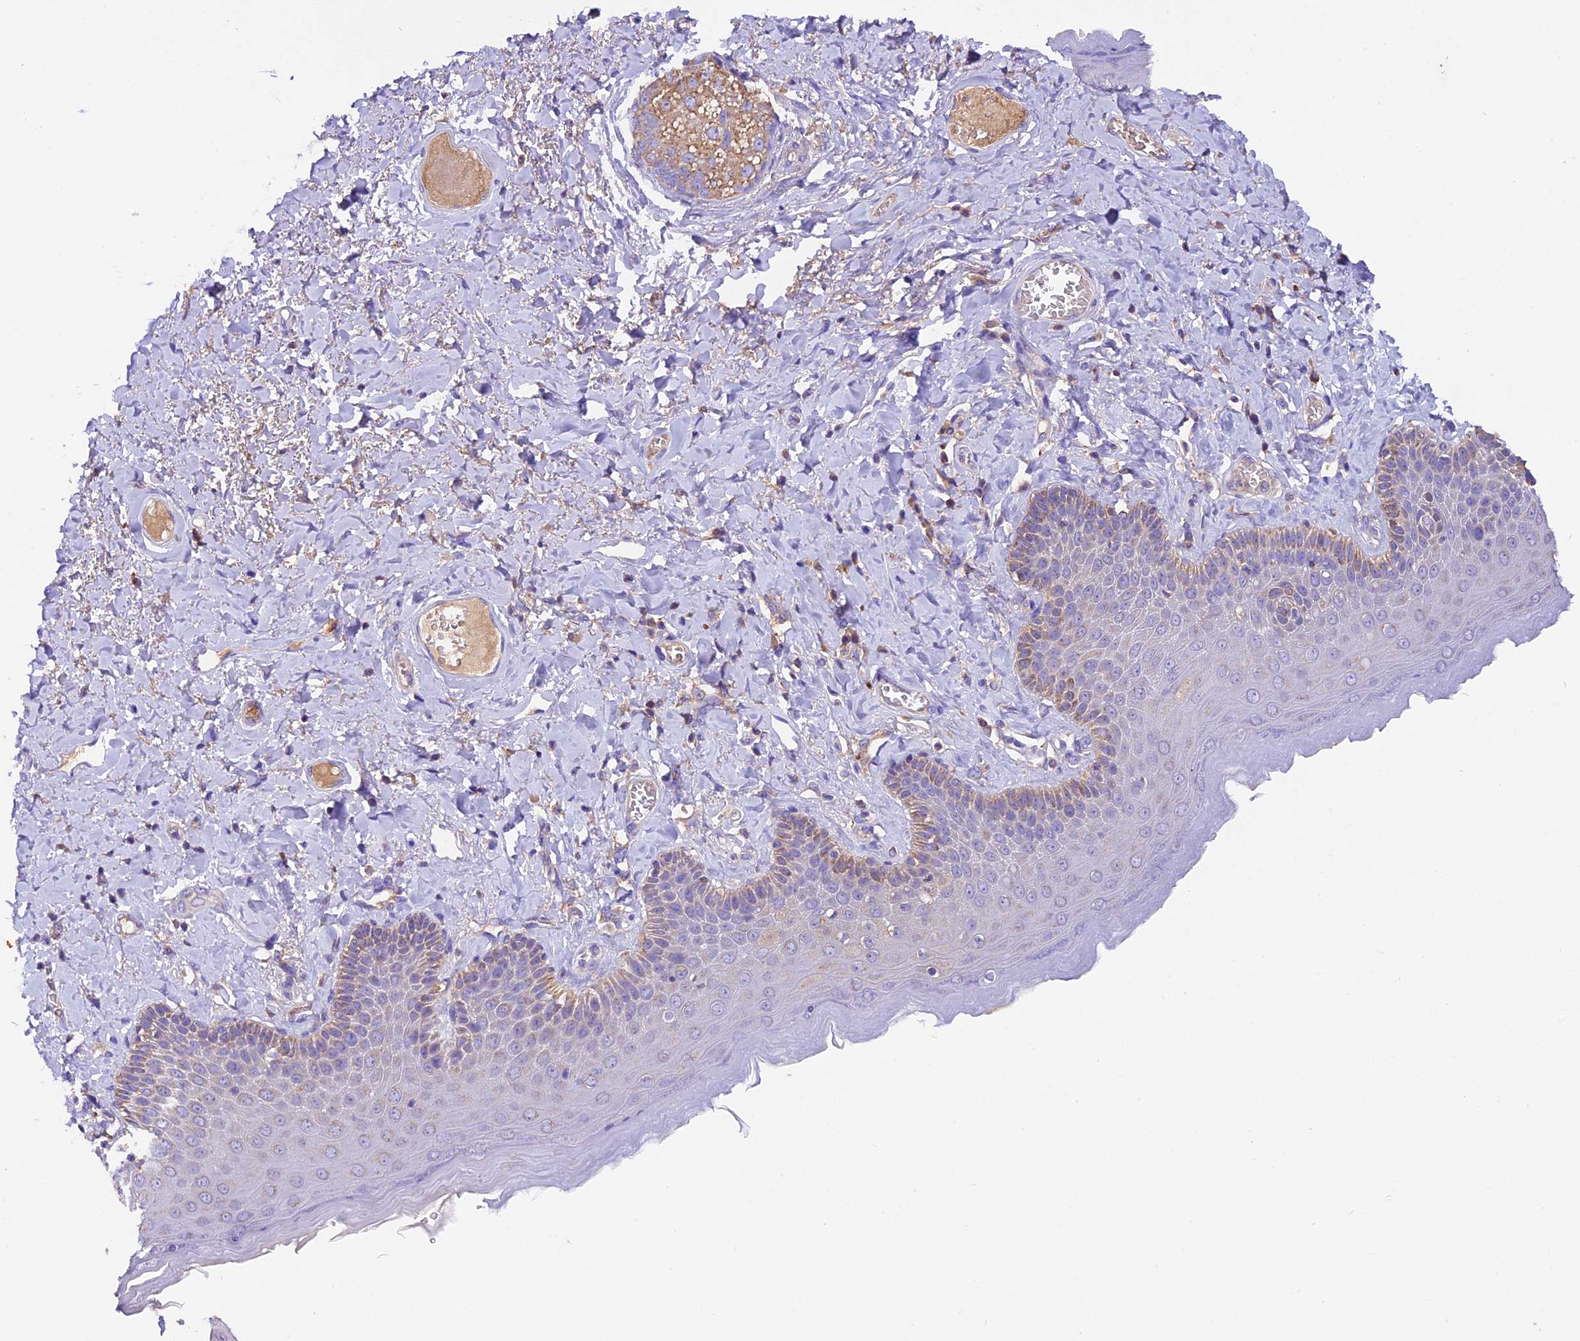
{"staining": {"intensity": "weak", "quantity": "<25%", "location": "cytoplasmic/membranous"}, "tissue": "skin", "cell_type": "Epidermal cells", "image_type": "normal", "snomed": [{"axis": "morphology", "description": "Normal tissue, NOS"}, {"axis": "topography", "description": "Anal"}], "caption": "A high-resolution histopathology image shows immunohistochemistry staining of unremarkable skin, which exhibits no significant expression in epidermal cells.", "gene": "SIX5", "patient": {"sex": "male", "age": 69}}